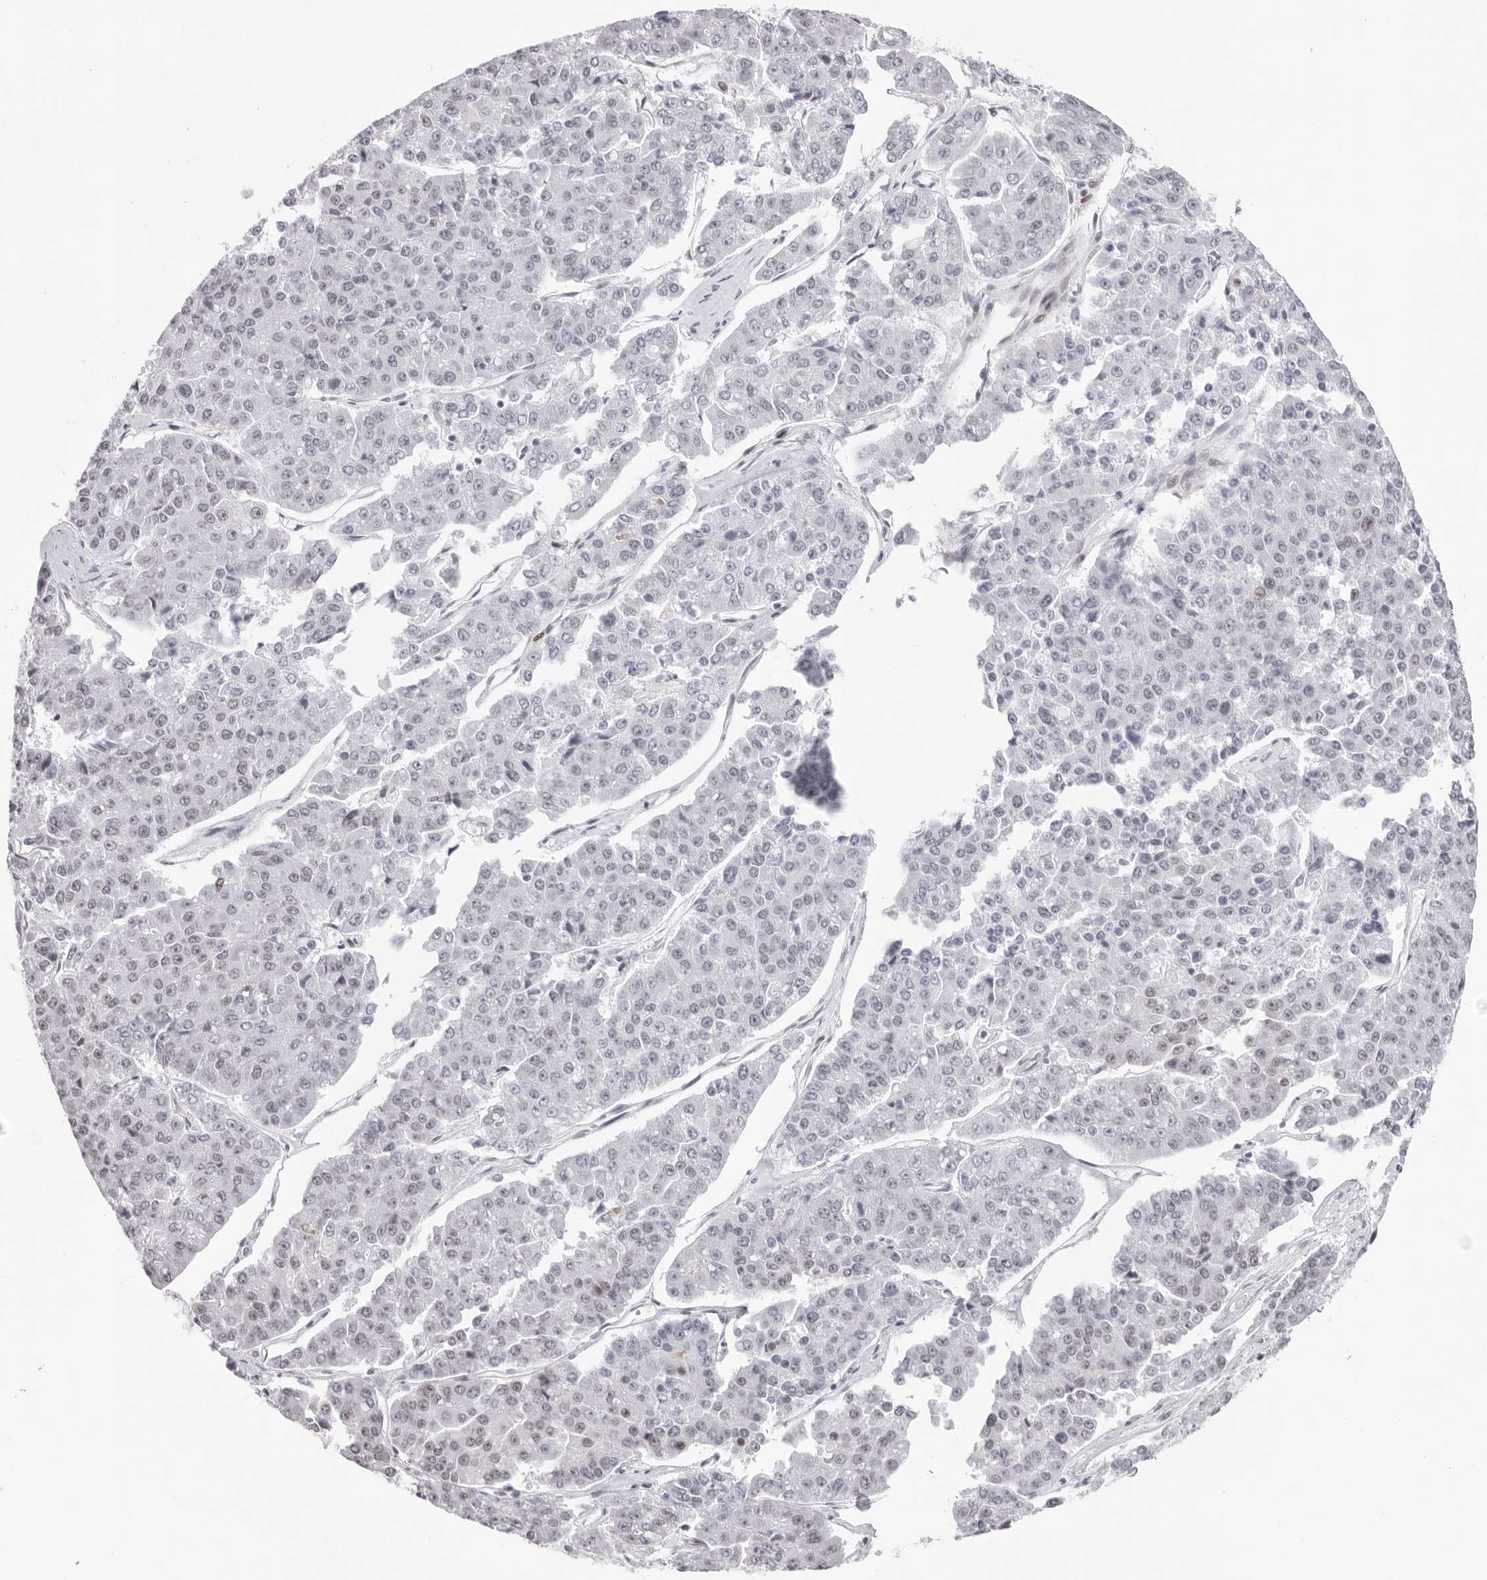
{"staining": {"intensity": "negative", "quantity": "none", "location": "none"}, "tissue": "pancreatic cancer", "cell_type": "Tumor cells", "image_type": "cancer", "snomed": [{"axis": "morphology", "description": "Adenocarcinoma, NOS"}, {"axis": "topography", "description": "Pancreas"}], "caption": "Tumor cells are negative for protein expression in human adenocarcinoma (pancreatic).", "gene": "NTPCR", "patient": {"sex": "male", "age": 50}}